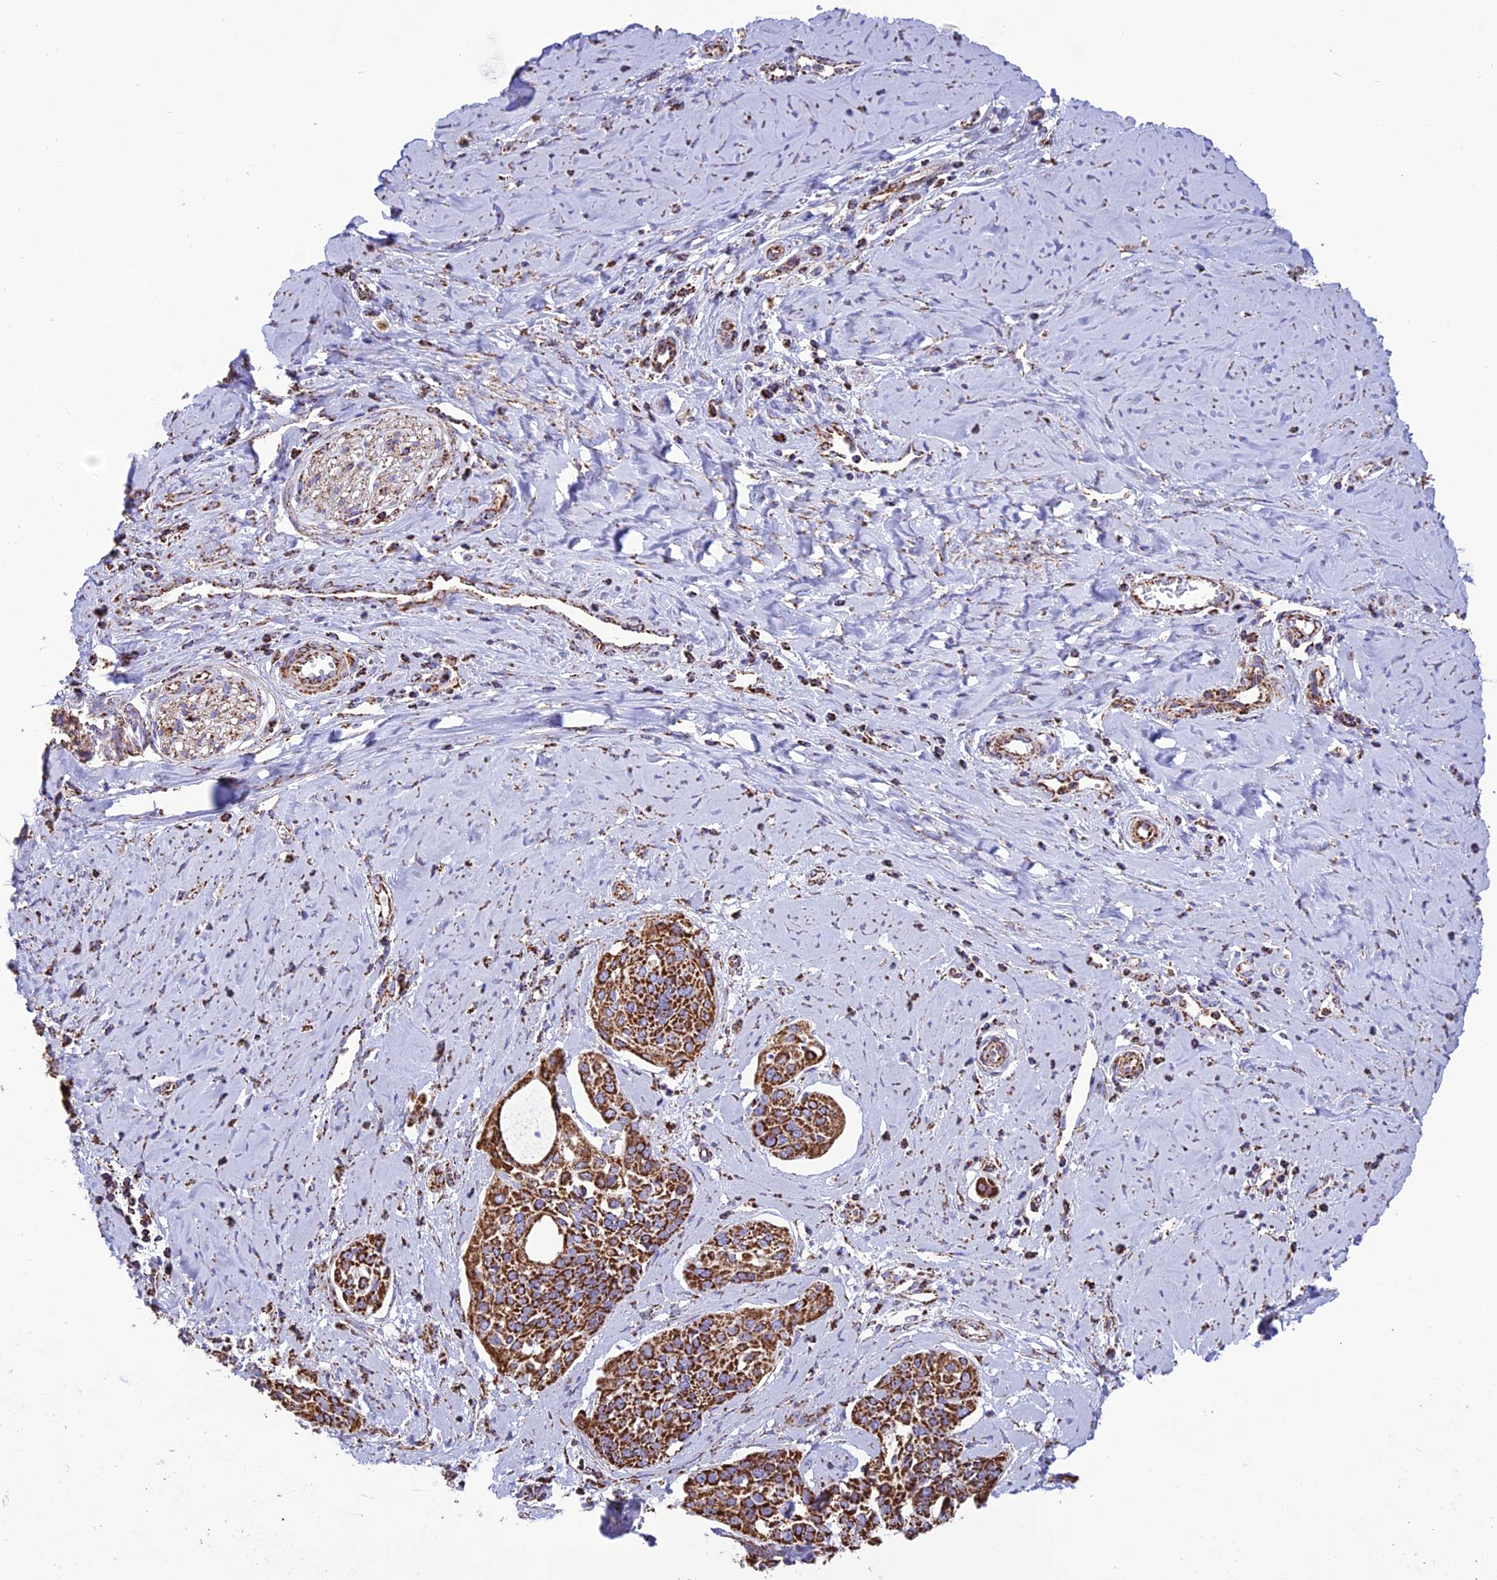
{"staining": {"intensity": "strong", "quantity": ">75%", "location": "cytoplasmic/membranous"}, "tissue": "cervical cancer", "cell_type": "Tumor cells", "image_type": "cancer", "snomed": [{"axis": "morphology", "description": "Squamous cell carcinoma, NOS"}, {"axis": "topography", "description": "Cervix"}], "caption": "Immunohistochemical staining of human cervical cancer demonstrates high levels of strong cytoplasmic/membranous expression in about >75% of tumor cells.", "gene": "NDUFAF1", "patient": {"sex": "female", "age": 44}}